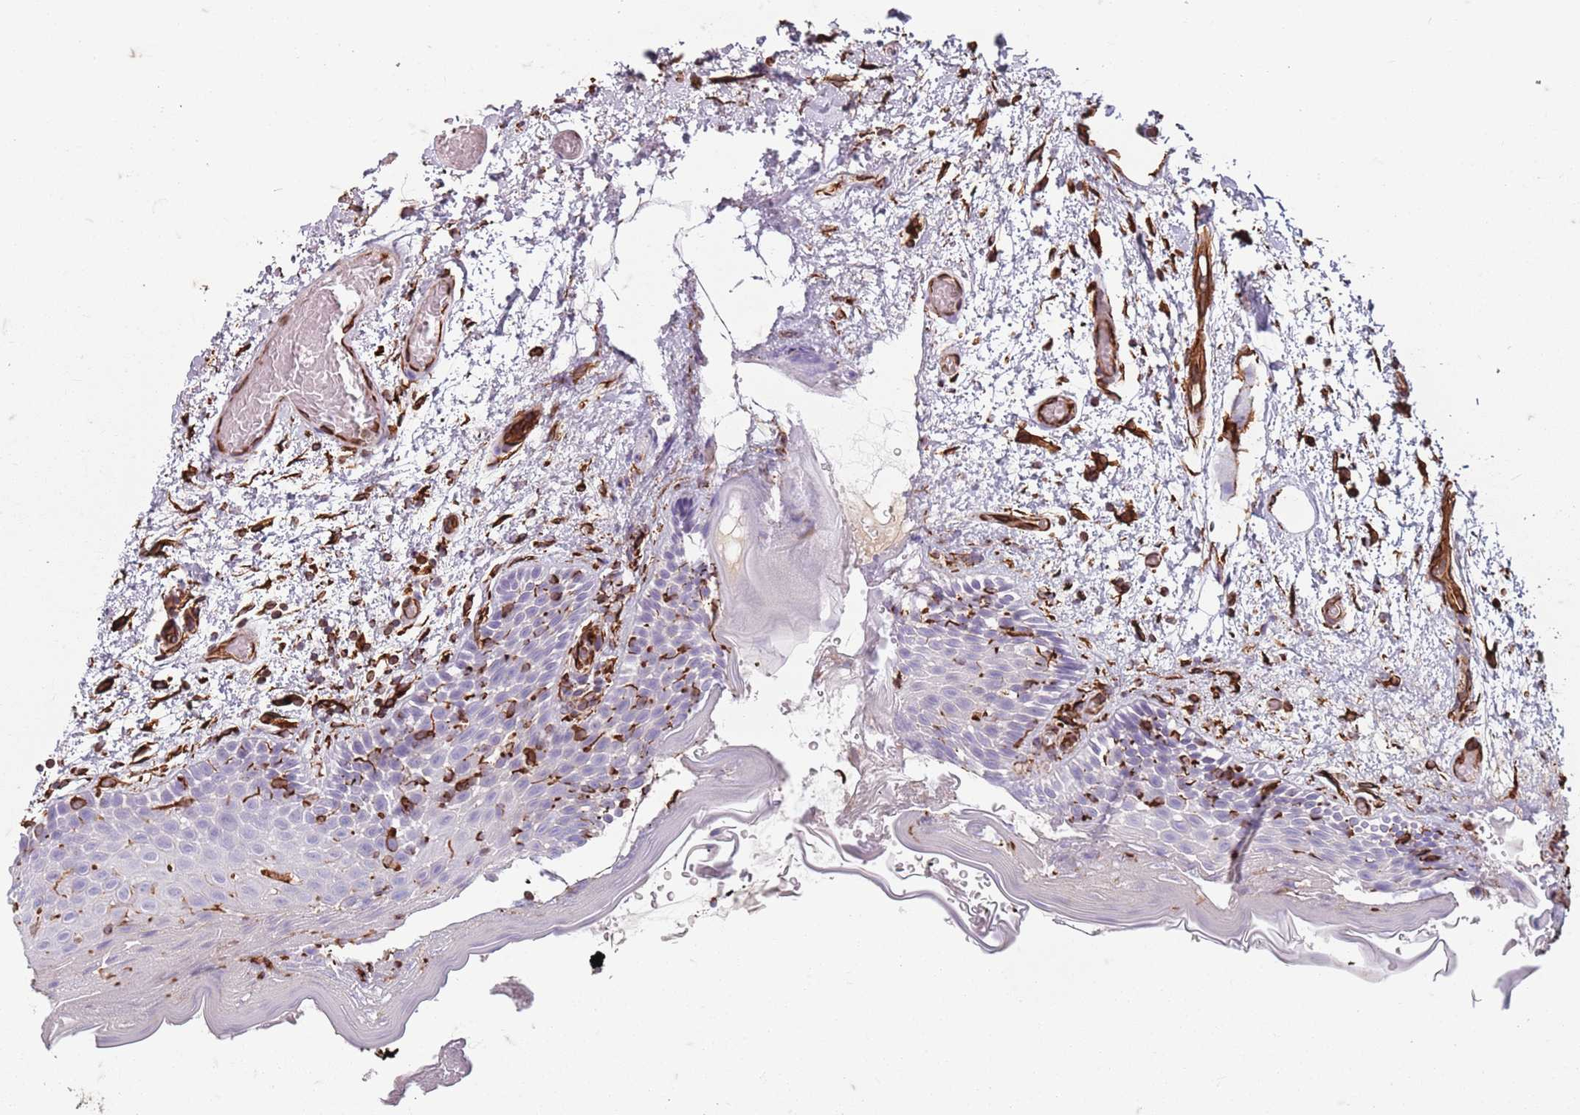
{"staining": {"intensity": "negative", "quantity": "none", "location": "none"}, "tissue": "oral mucosa", "cell_type": "Squamous epithelial cells", "image_type": "normal", "snomed": [{"axis": "morphology", "description": "Normal tissue, NOS"}, {"axis": "morphology", "description": "Squamous cell carcinoma, NOS"}, {"axis": "topography", "description": "Oral tissue"}, {"axis": "topography", "description": "Tounge, NOS"}, {"axis": "topography", "description": "Head-Neck"}], "caption": "Benign oral mucosa was stained to show a protein in brown. There is no significant positivity in squamous epithelial cells. Brightfield microscopy of immunohistochemistry (IHC) stained with DAB (3,3'-diaminobenzidine) (brown) and hematoxylin (blue), captured at high magnification.", "gene": "TAS2R38", "patient": {"sex": "male", "age": 76}}